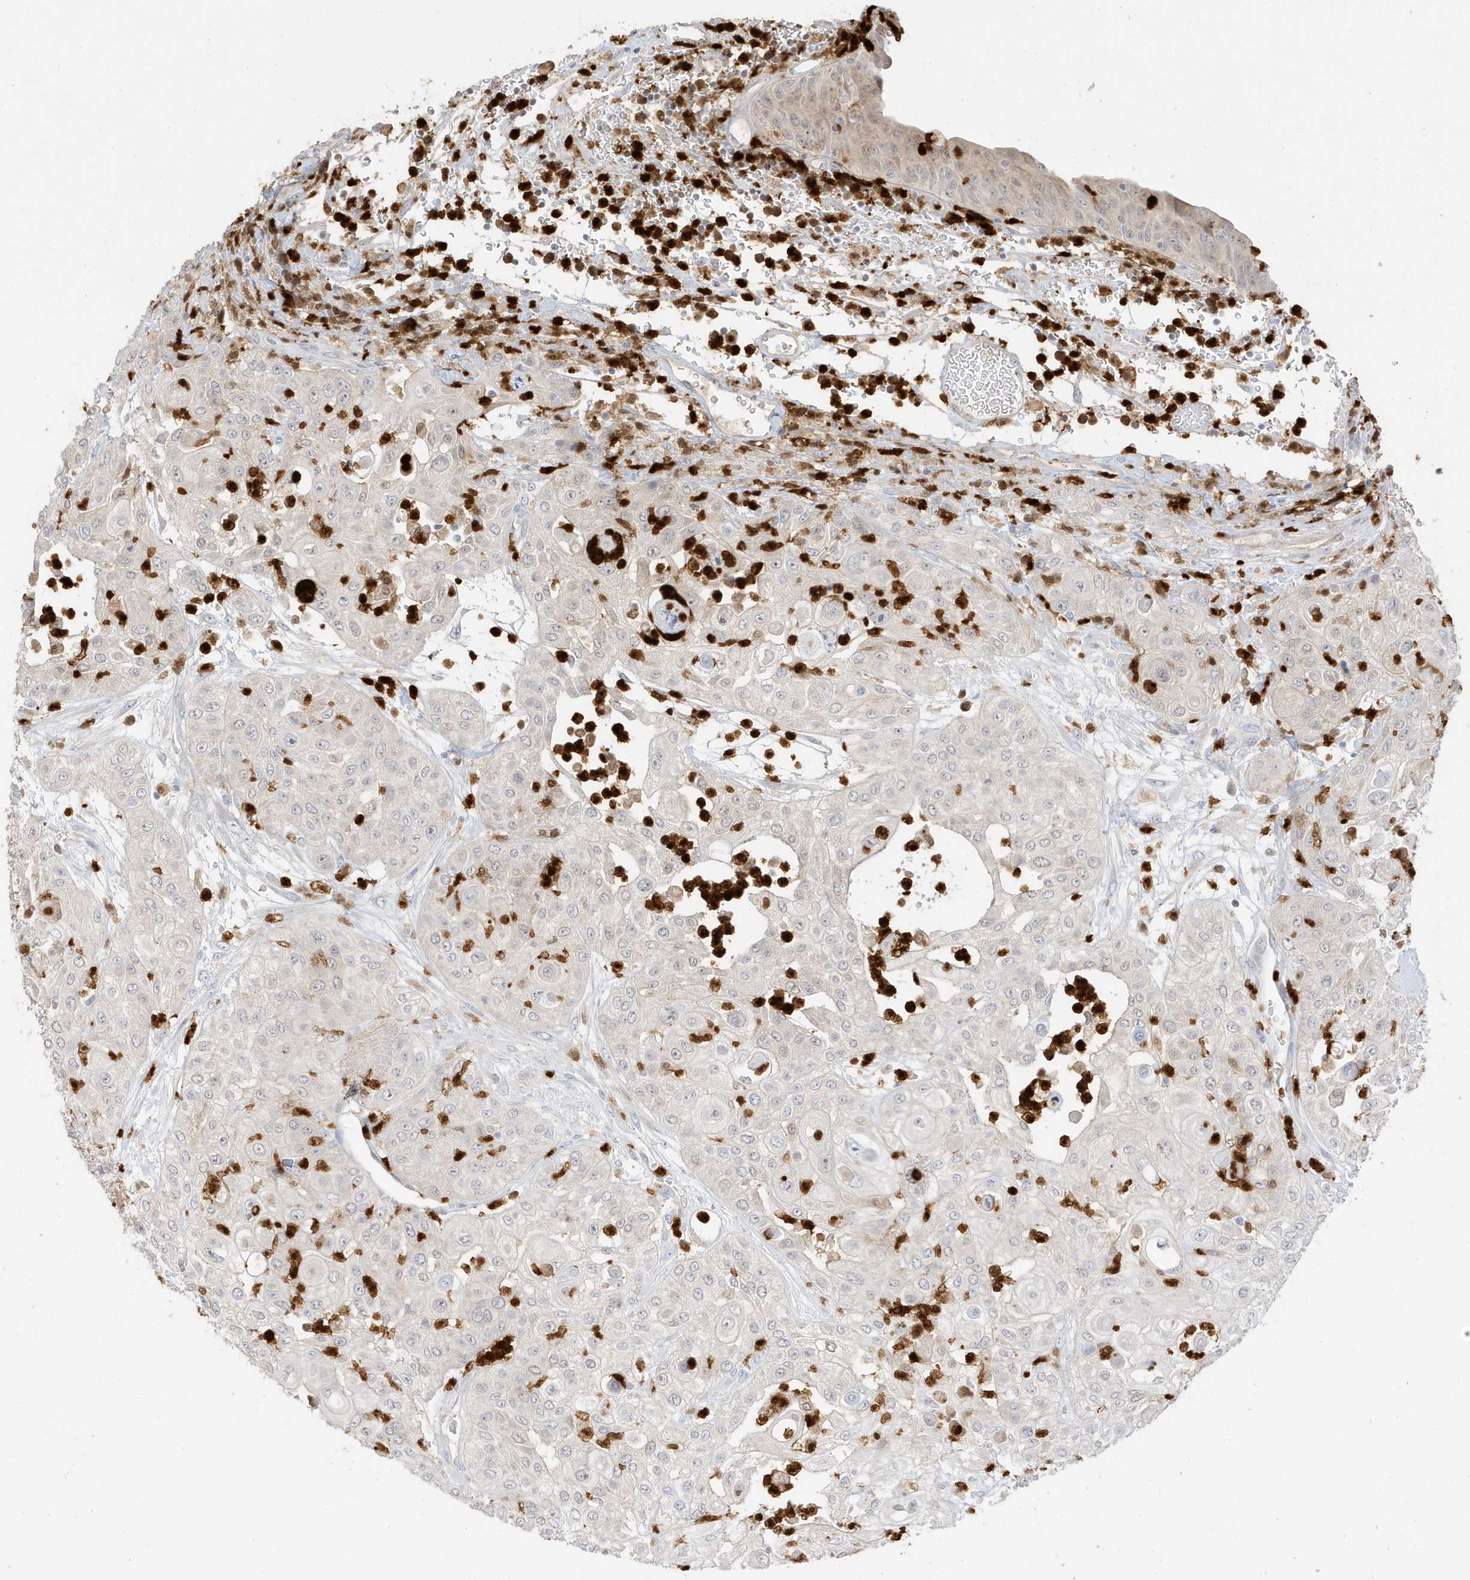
{"staining": {"intensity": "negative", "quantity": "none", "location": "none"}, "tissue": "urothelial cancer", "cell_type": "Tumor cells", "image_type": "cancer", "snomed": [{"axis": "morphology", "description": "Urothelial carcinoma, High grade"}, {"axis": "topography", "description": "Urinary bladder"}], "caption": "This is an IHC photomicrograph of human urothelial cancer. There is no staining in tumor cells.", "gene": "GCA", "patient": {"sex": "female", "age": 79}}